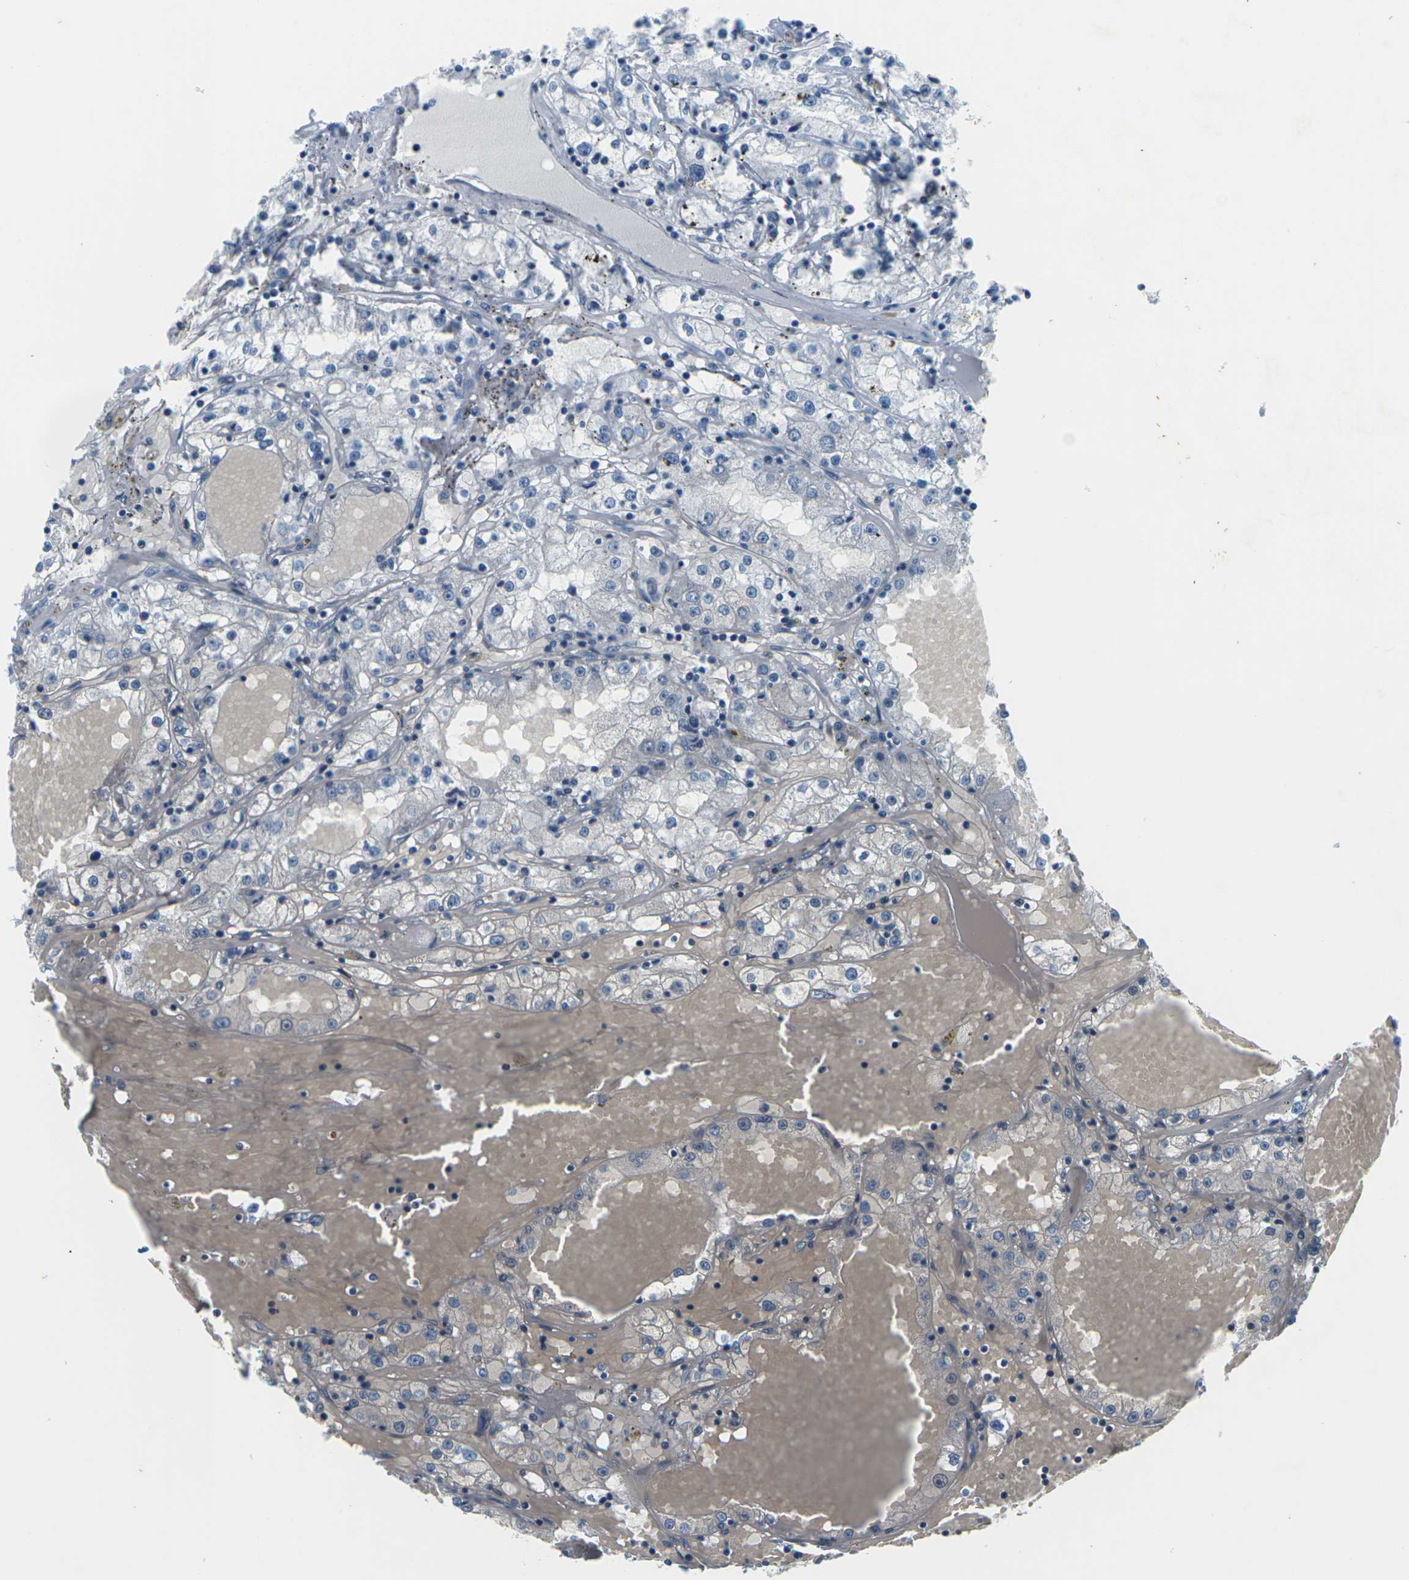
{"staining": {"intensity": "negative", "quantity": "none", "location": "none"}, "tissue": "renal cancer", "cell_type": "Tumor cells", "image_type": "cancer", "snomed": [{"axis": "morphology", "description": "Adenocarcinoma, NOS"}, {"axis": "topography", "description": "Kidney"}], "caption": "IHC histopathology image of adenocarcinoma (renal) stained for a protein (brown), which shows no expression in tumor cells. (DAB immunohistochemistry visualized using brightfield microscopy, high magnification).", "gene": "UMOD", "patient": {"sex": "male", "age": 56}}